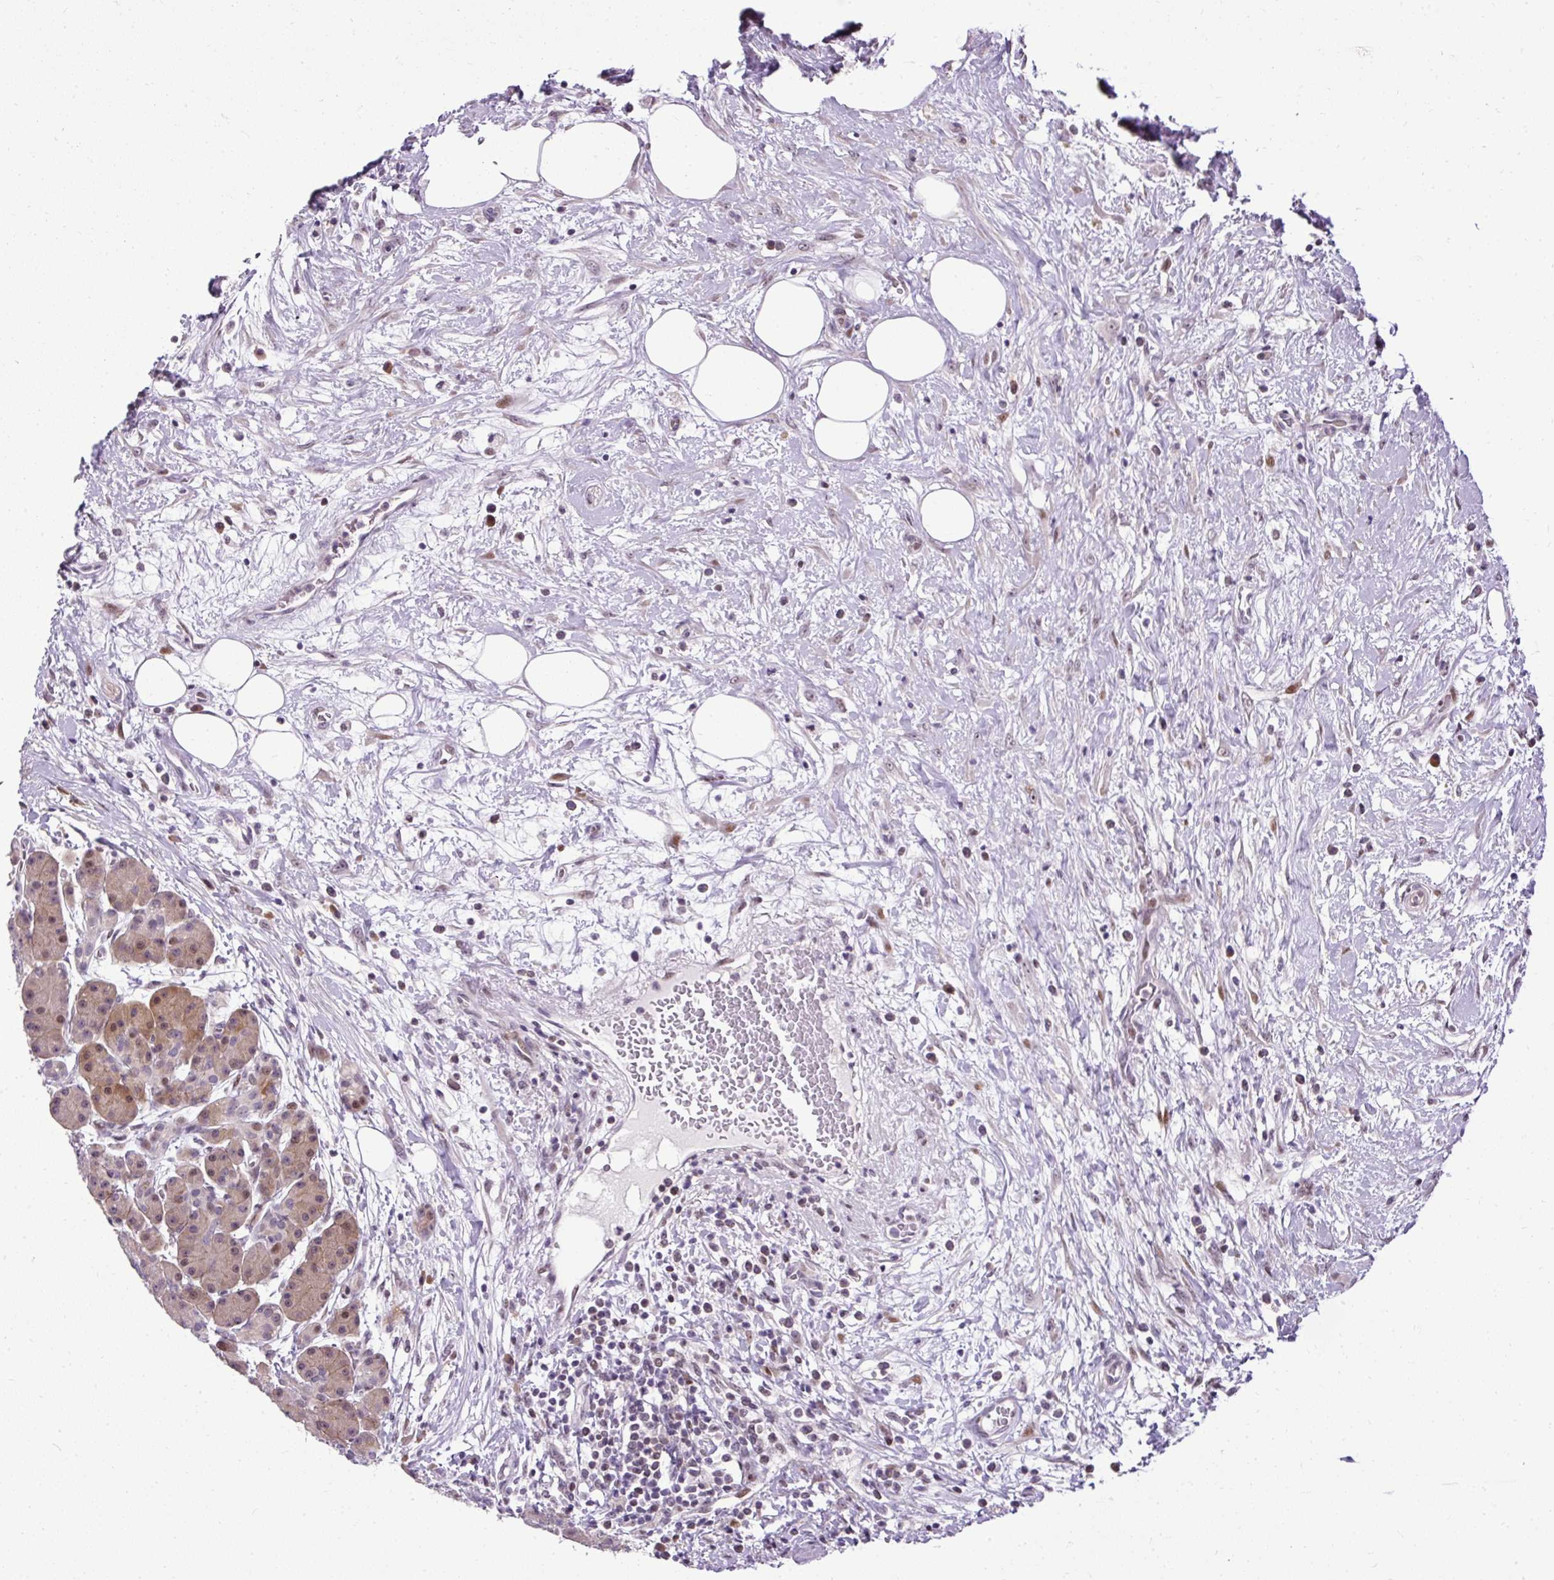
{"staining": {"intensity": "strong", "quantity": "25%-75%", "location": "cytoplasmic/membranous,nuclear"}, "tissue": "pancreas", "cell_type": "Exocrine glandular cells", "image_type": "normal", "snomed": [{"axis": "morphology", "description": "Normal tissue, NOS"}, {"axis": "topography", "description": "Pancreas"}], "caption": "Pancreas stained with immunohistochemistry (IHC) displays strong cytoplasmic/membranous,nuclear expression in approximately 25%-75% of exocrine glandular cells.", "gene": "ARHGEF18", "patient": {"sex": "male", "age": 63}}